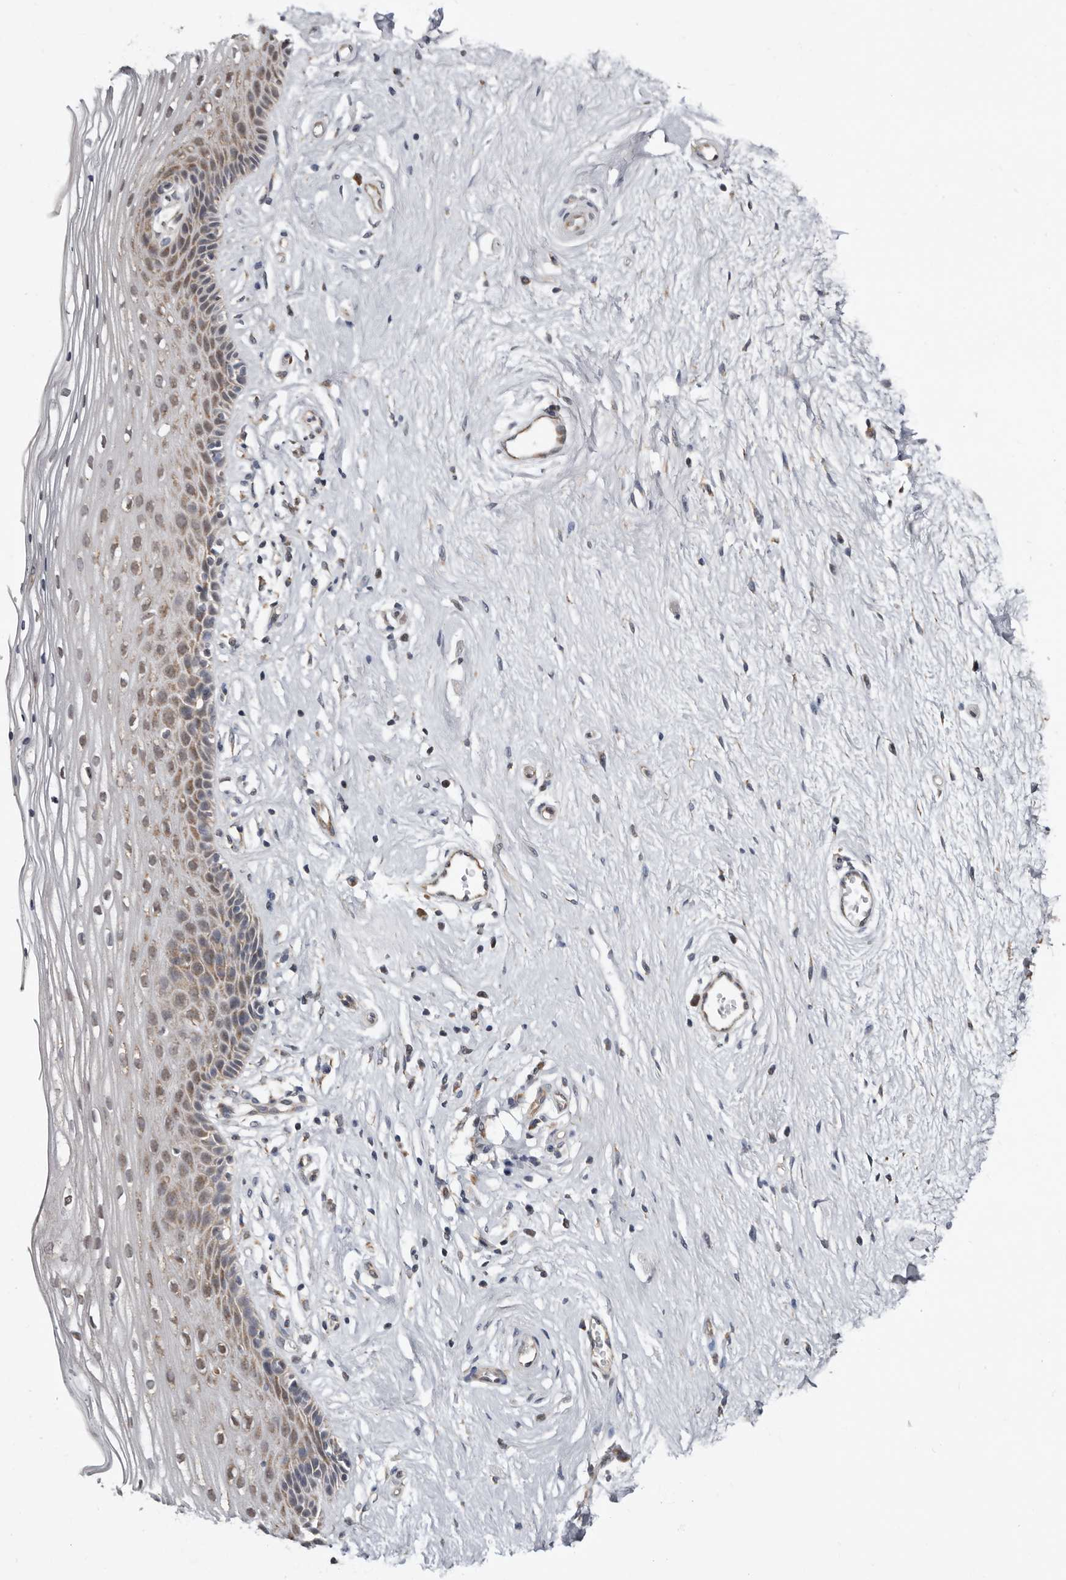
{"staining": {"intensity": "weak", "quantity": "25%-75%", "location": "cytoplasmic/membranous"}, "tissue": "vagina", "cell_type": "Squamous epithelial cells", "image_type": "normal", "snomed": [{"axis": "morphology", "description": "Normal tissue, NOS"}, {"axis": "topography", "description": "Vagina"}], "caption": "High-magnification brightfield microscopy of normal vagina stained with DAB (brown) and counterstained with hematoxylin (blue). squamous epithelial cells exhibit weak cytoplasmic/membranous staining is identified in approximately25%-75% of cells.", "gene": "MRPL18", "patient": {"sex": "female", "age": 46}}